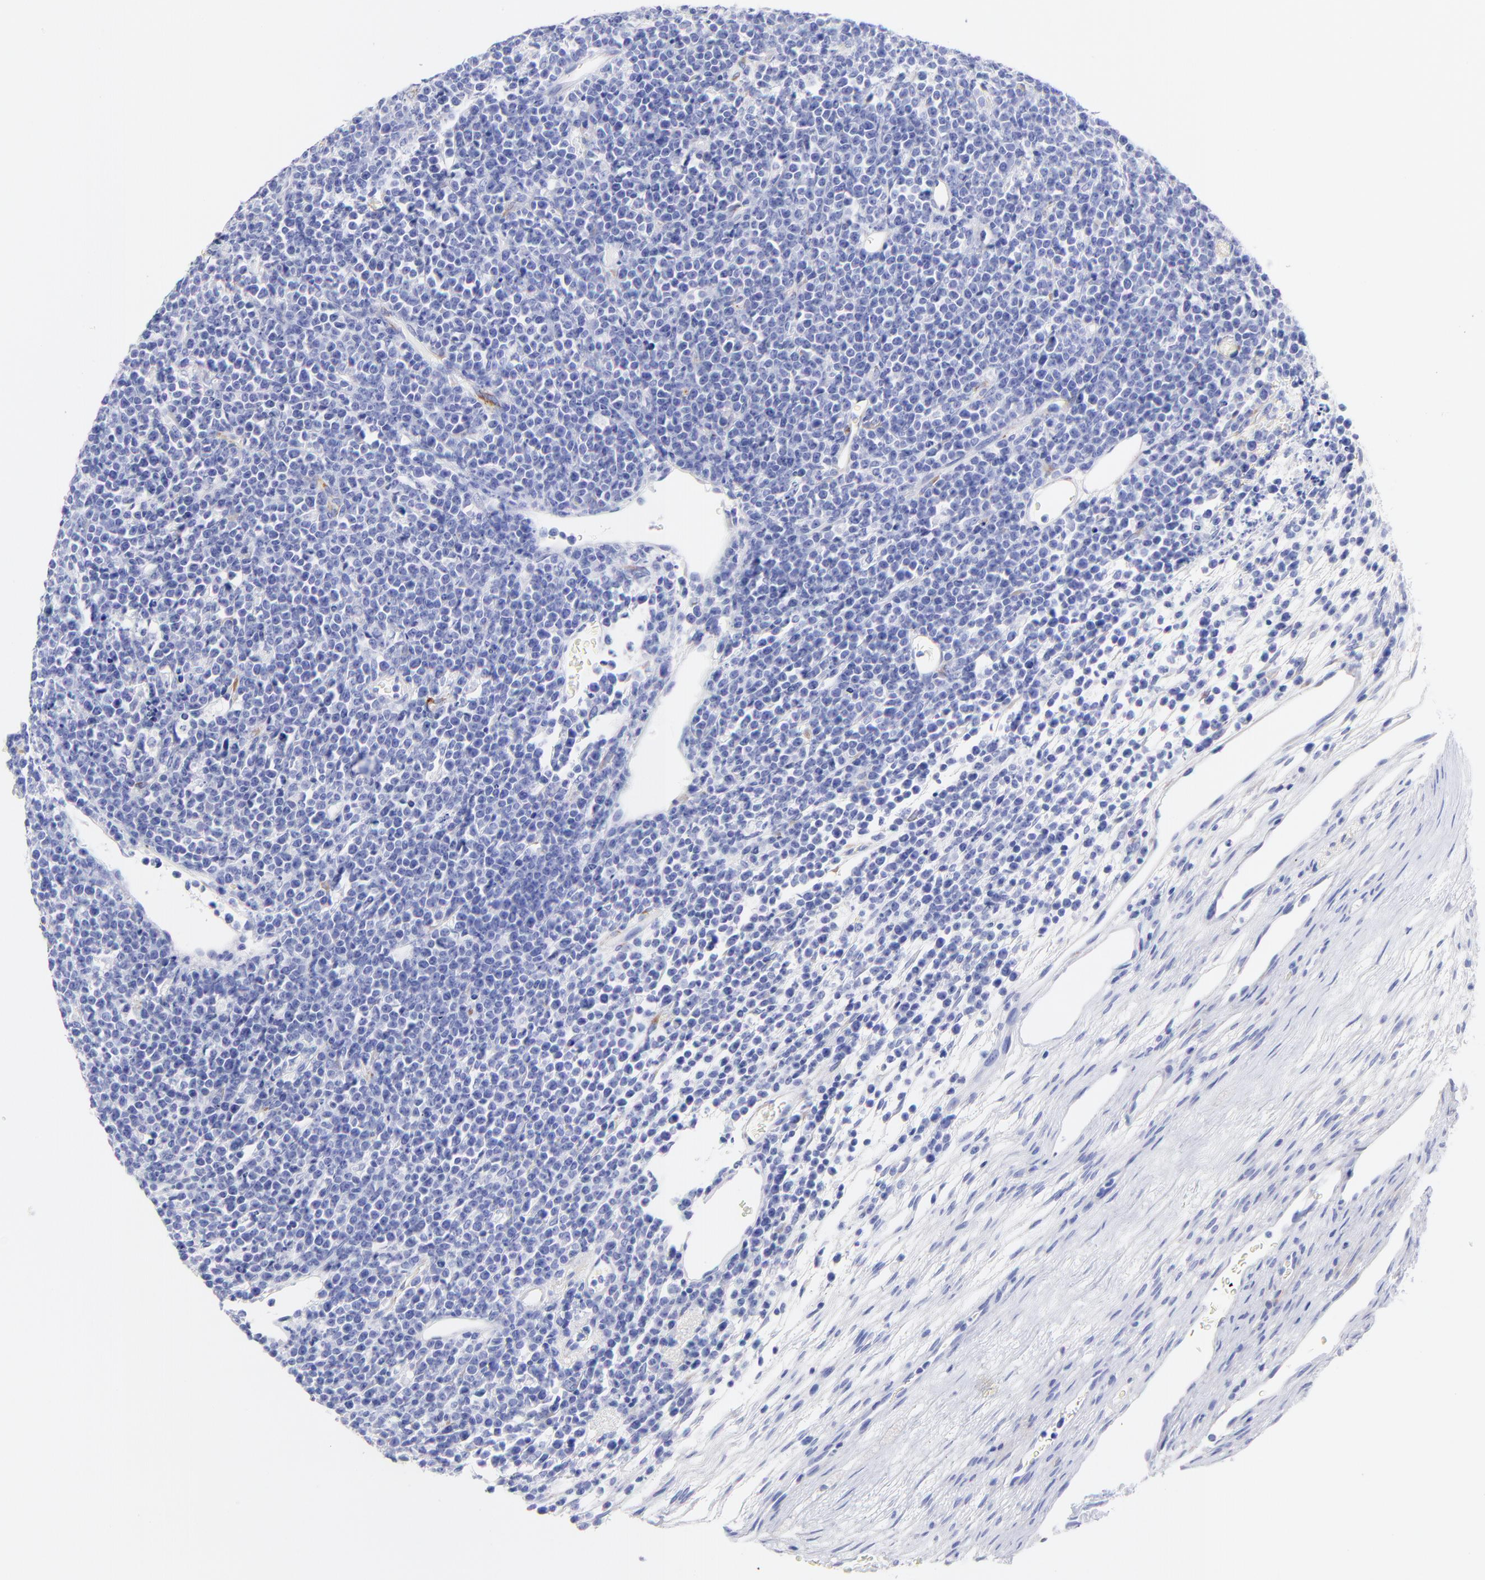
{"staining": {"intensity": "negative", "quantity": "none", "location": "none"}, "tissue": "lymphoma", "cell_type": "Tumor cells", "image_type": "cancer", "snomed": [{"axis": "morphology", "description": "Malignant lymphoma, non-Hodgkin's type, High grade"}, {"axis": "topography", "description": "Ovary"}], "caption": "IHC image of neoplastic tissue: lymphoma stained with DAB demonstrates no significant protein staining in tumor cells. (Stains: DAB (3,3'-diaminobenzidine) IHC with hematoxylin counter stain, Microscopy: brightfield microscopy at high magnification).", "gene": "C1QTNF6", "patient": {"sex": "female", "age": 56}}